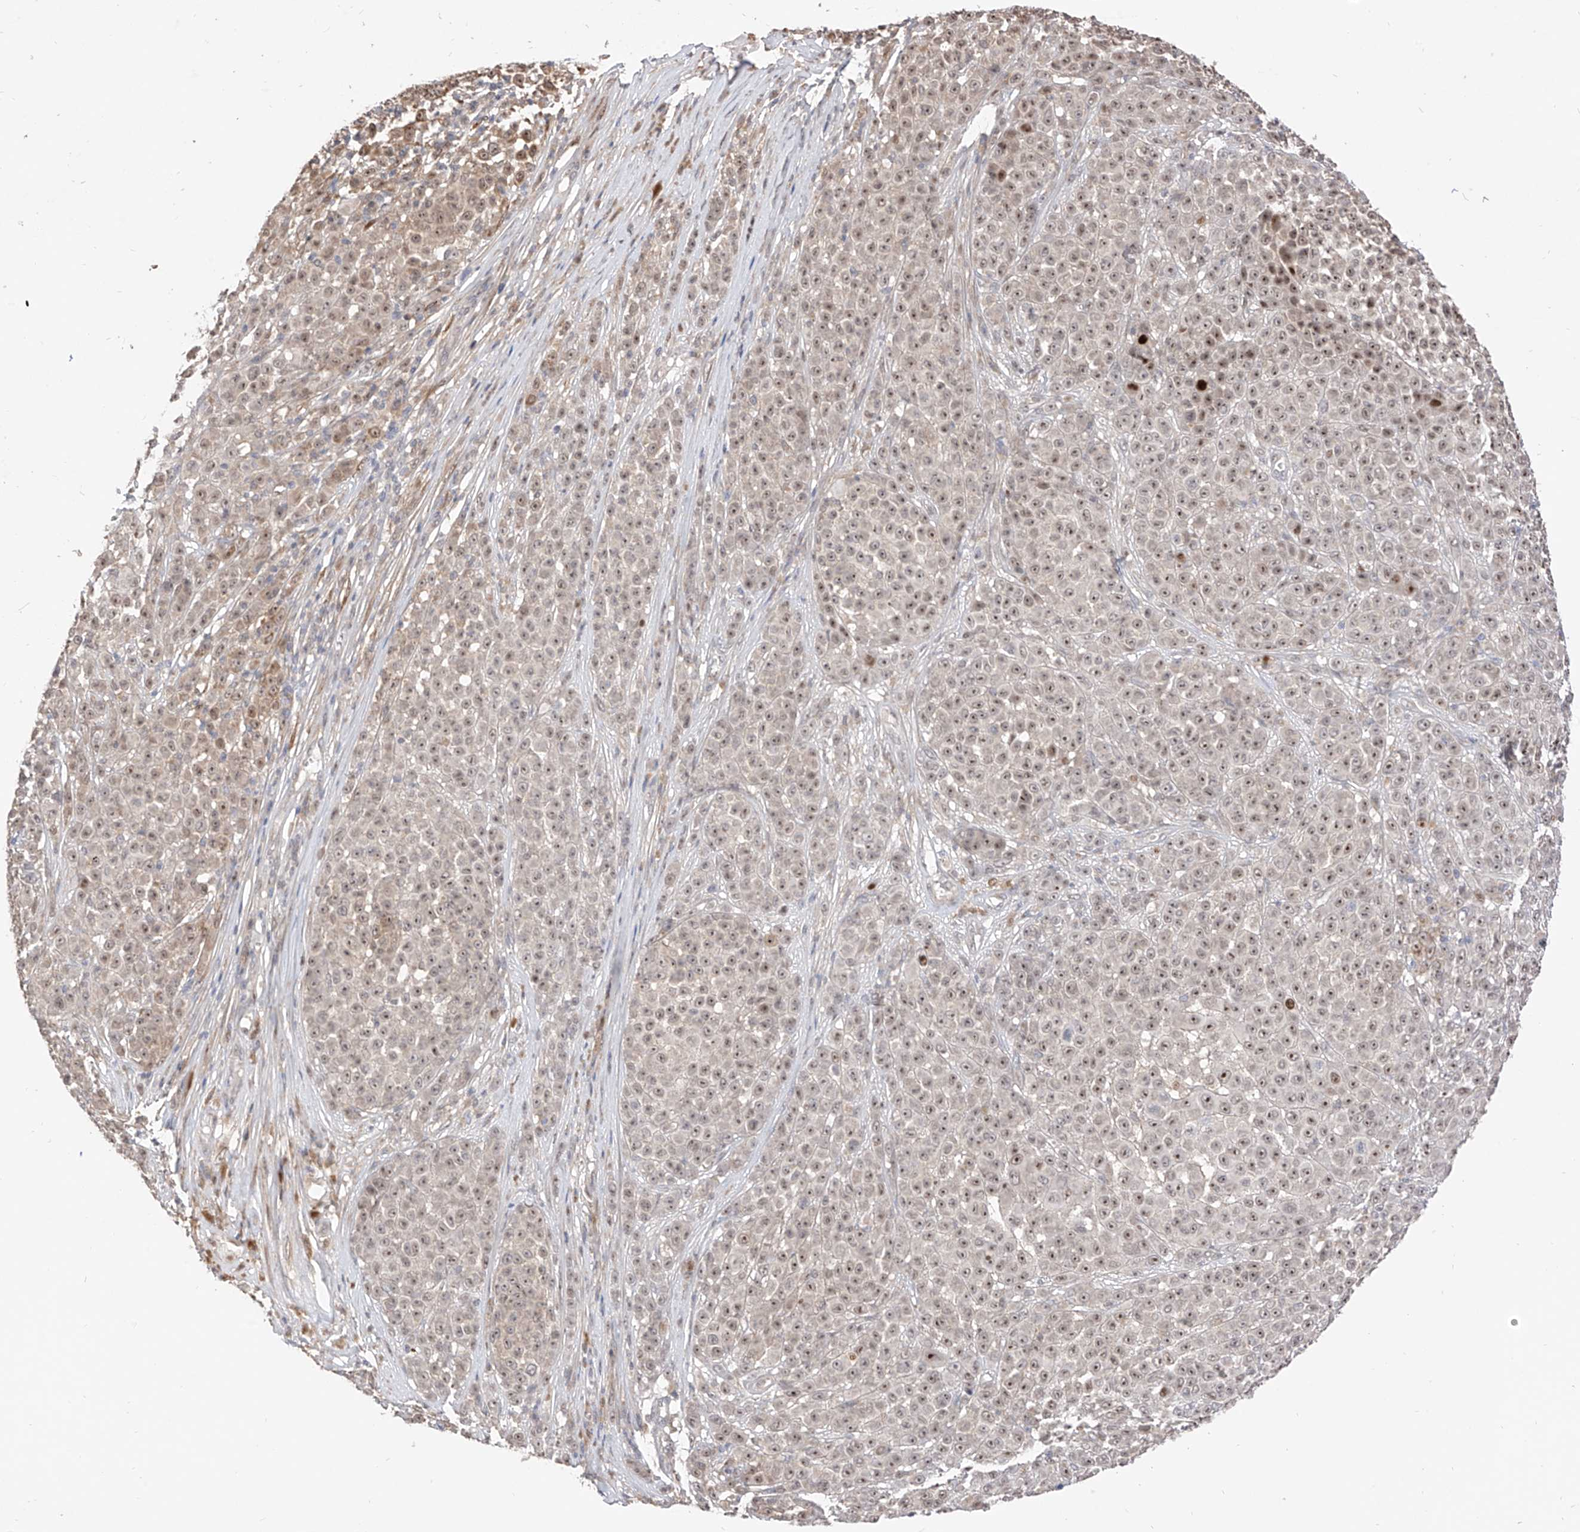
{"staining": {"intensity": "moderate", "quantity": ">75%", "location": "nuclear"}, "tissue": "melanoma", "cell_type": "Tumor cells", "image_type": "cancer", "snomed": [{"axis": "morphology", "description": "Malignant melanoma, NOS"}, {"axis": "topography", "description": "Skin"}], "caption": "Immunohistochemical staining of human malignant melanoma exhibits medium levels of moderate nuclear protein positivity in about >75% of tumor cells.", "gene": "LATS1", "patient": {"sex": "female", "age": 94}}